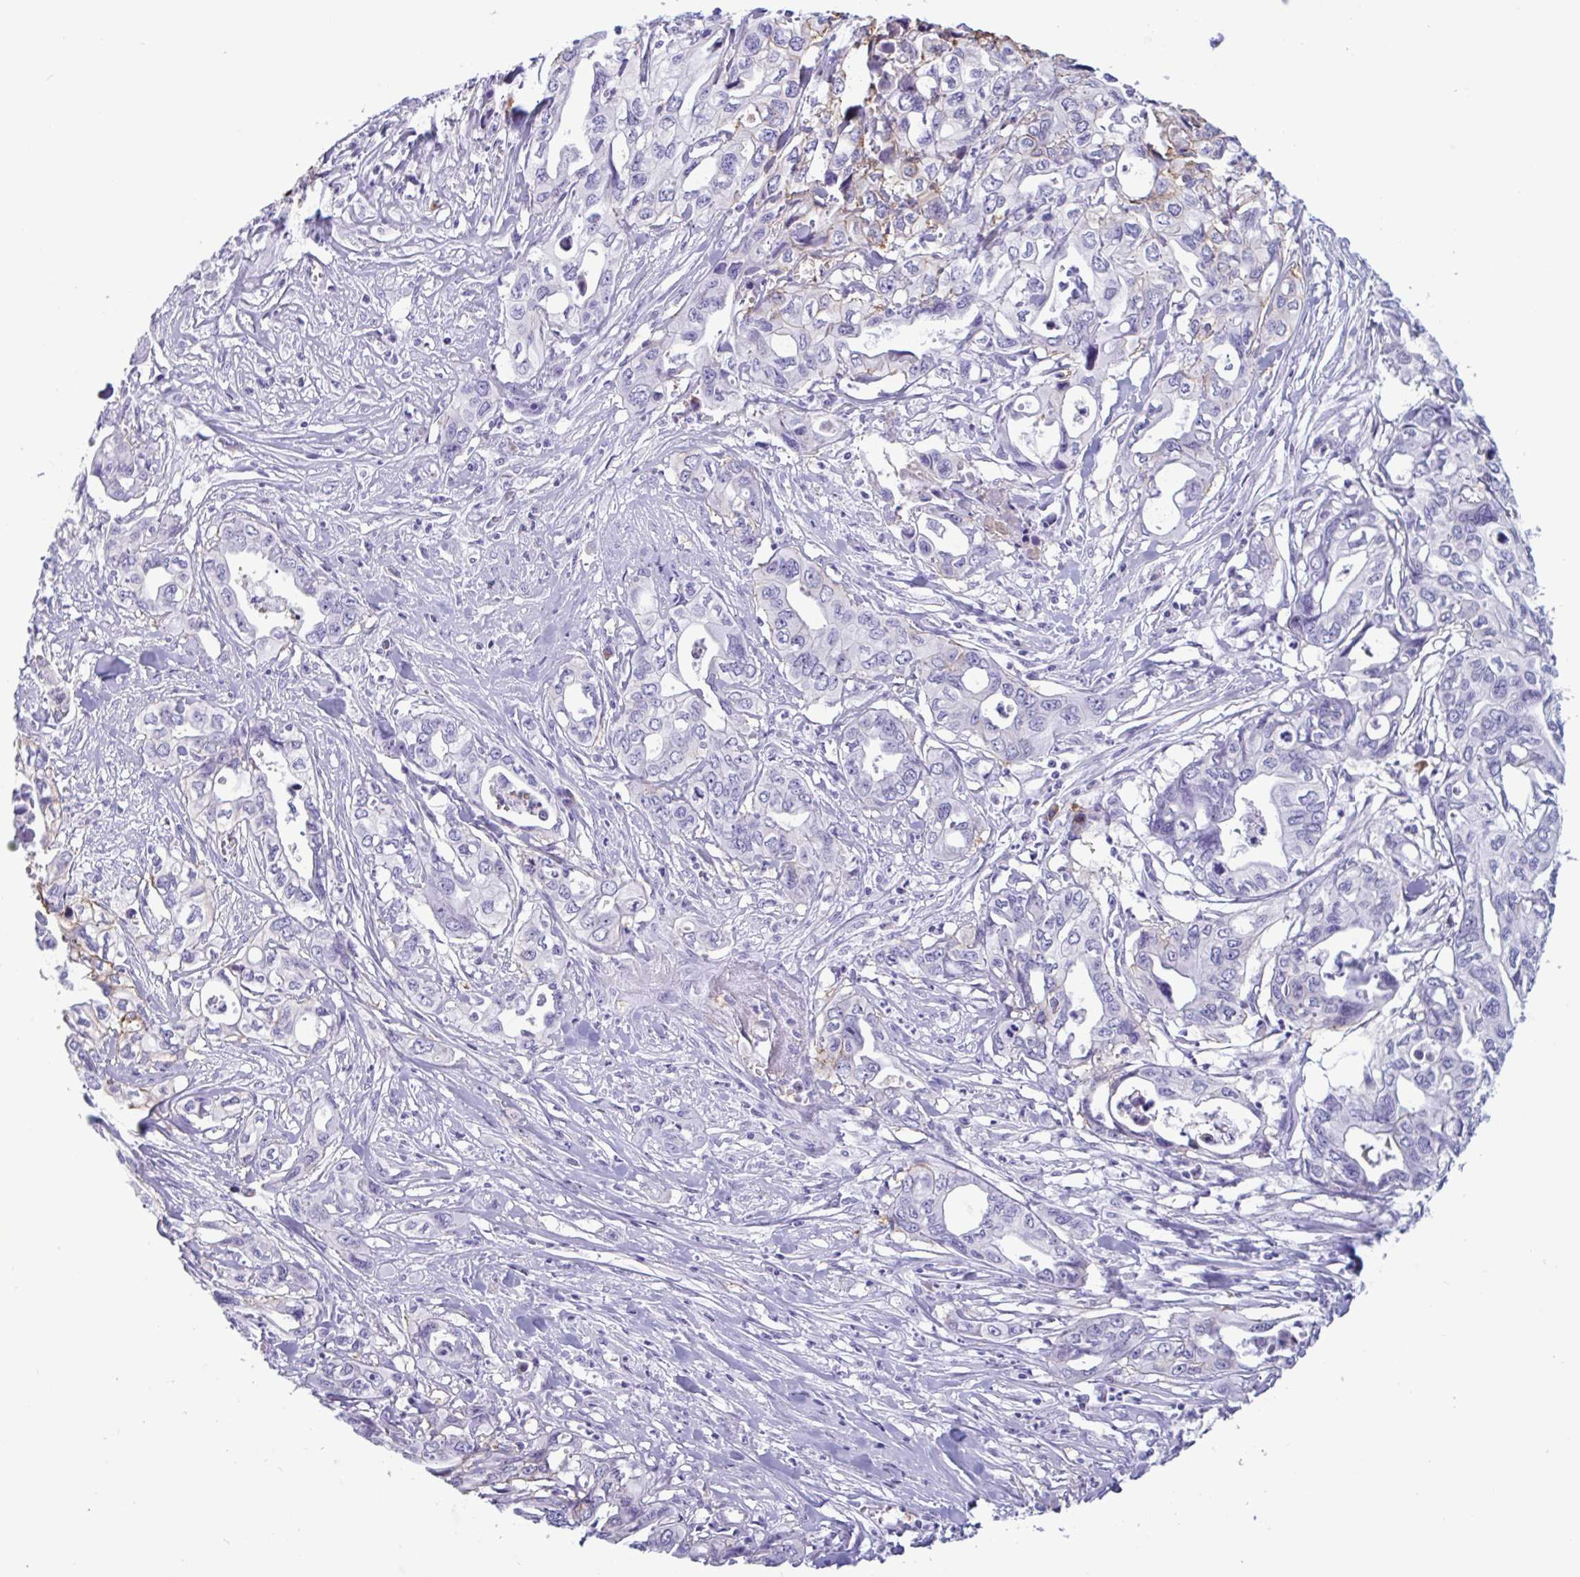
{"staining": {"intensity": "weak", "quantity": "<25%", "location": "cytoplasmic/membranous"}, "tissue": "pancreatic cancer", "cell_type": "Tumor cells", "image_type": "cancer", "snomed": [{"axis": "morphology", "description": "Adenocarcinoma, NOS"}, {"axis": "topography", "description": "Pancreas"}], "caption": "This is an immunohistochemistry (IHC) photomicrograph of human adenocarcinoma (pancreatic). There is no expression in tumor cells.", "gene": "SLC2A1", "patient": {"sex": "male", "age": 68}}